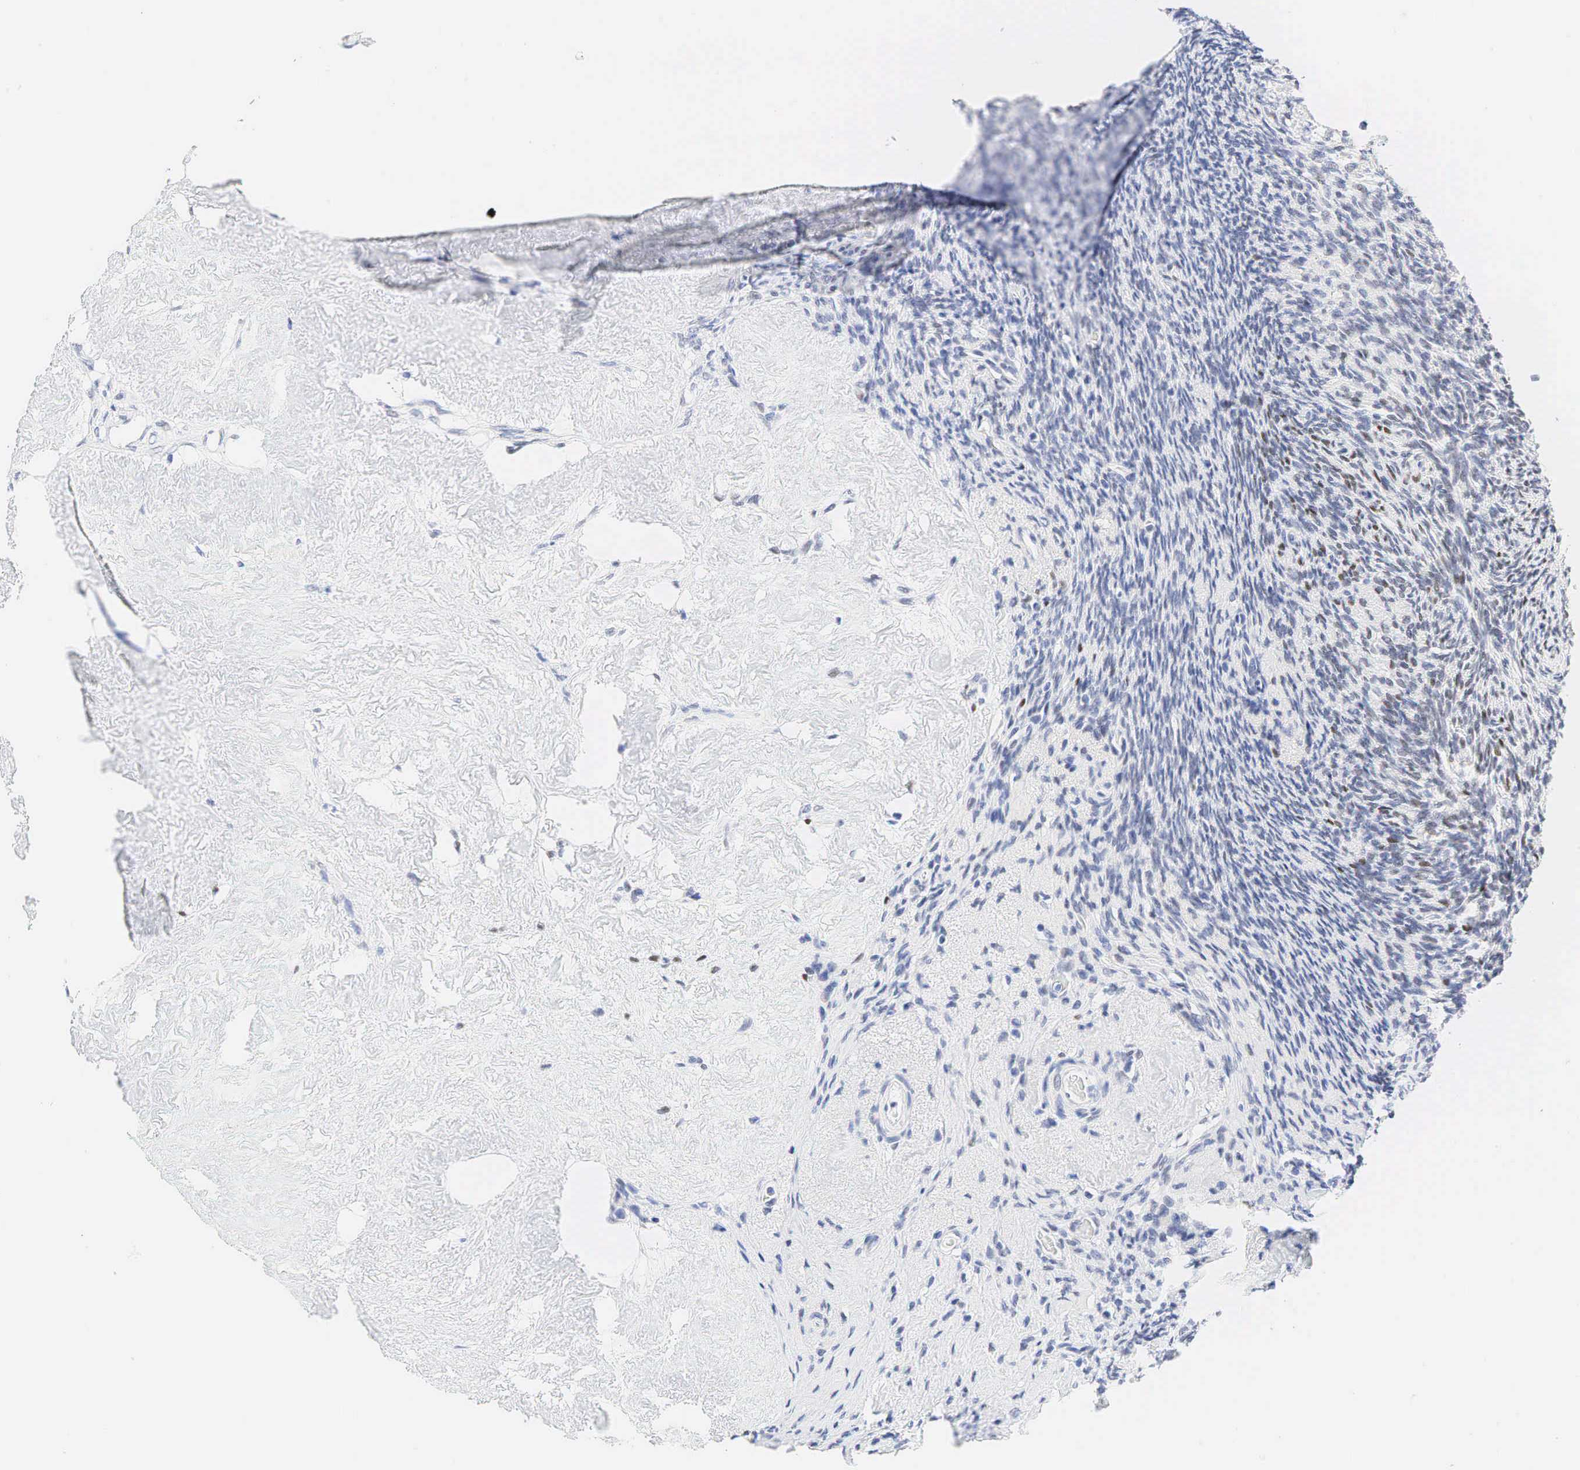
{"staining": {"intensity": "negative", "quantity": "none", "location": "none"}, "tissue": "ovary", "cell_type": "Ovarian stroma cells", "image_type": "normal", "snomed": [{"axis": "morphology", "description": "Normal tissue, NOS"}, {"axis": "topography", "description": "Ovary"}], "caption": "The IHC micrograph has no significant expression in ovarian stroma cells of ovary.", "gene": "AR", "patient": {"sex": "female", "age": 78}}